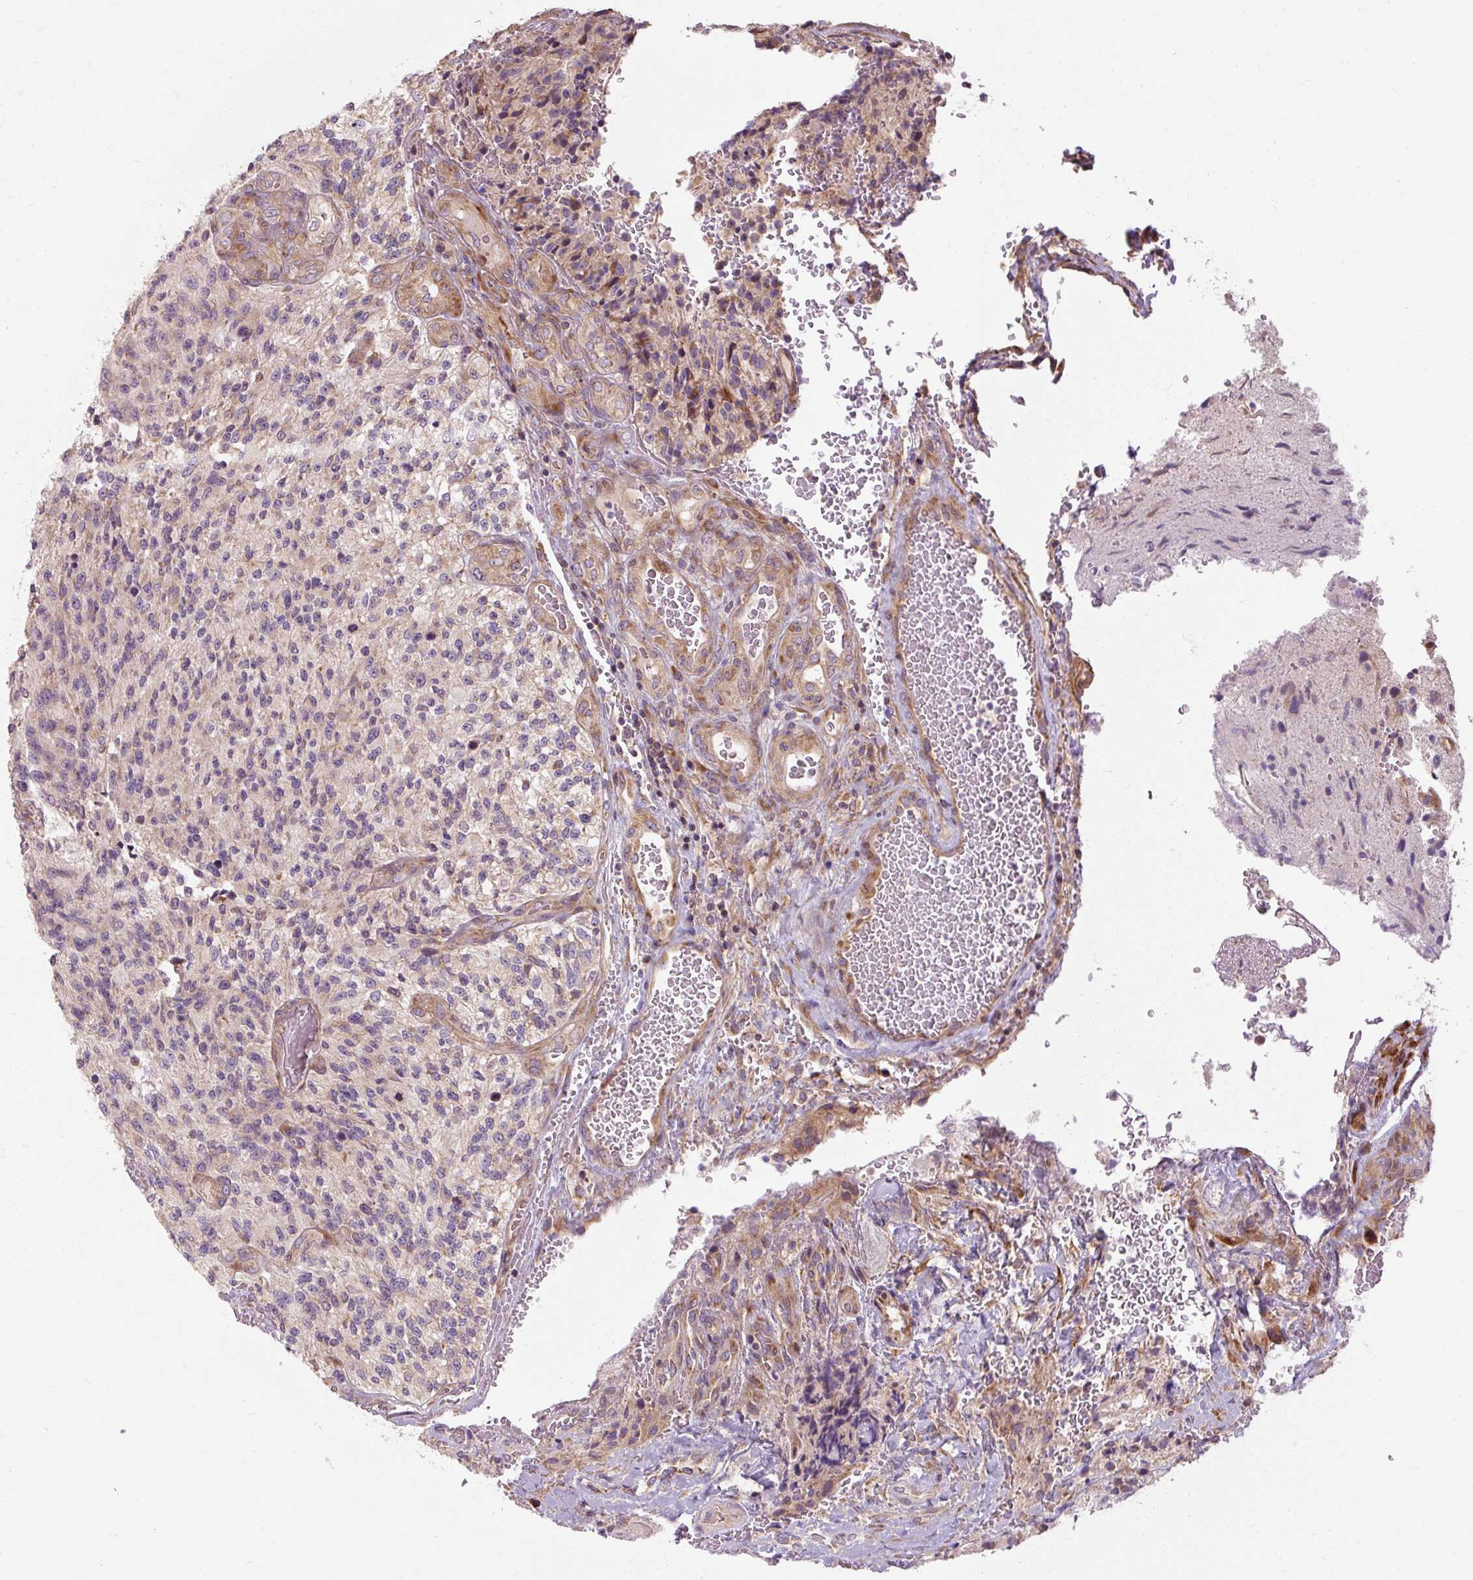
{"staining": {"intensity": "moderate", "quantity": "25%-75%", "location": "cytoplasmic/membranous"}, "tissue": "glioma", "cell_type": "Tumor cells", "image_type": "cancer", "snomed": [{"axis": "morphology", "description": "Normal tissue, NOS"}, {"axis": "morphology", "description": "Glioma, malignant, High grade"}, {"axis": "topography", "description": "Cerebral cortex"}], "caption": "Glioma tissue exhibits moderate cytoplasmic/membranous staining in approximately 25%-75% of tumor cells", "gene": "PRSS48", "patient": {"sex": "male", "age": 56}}